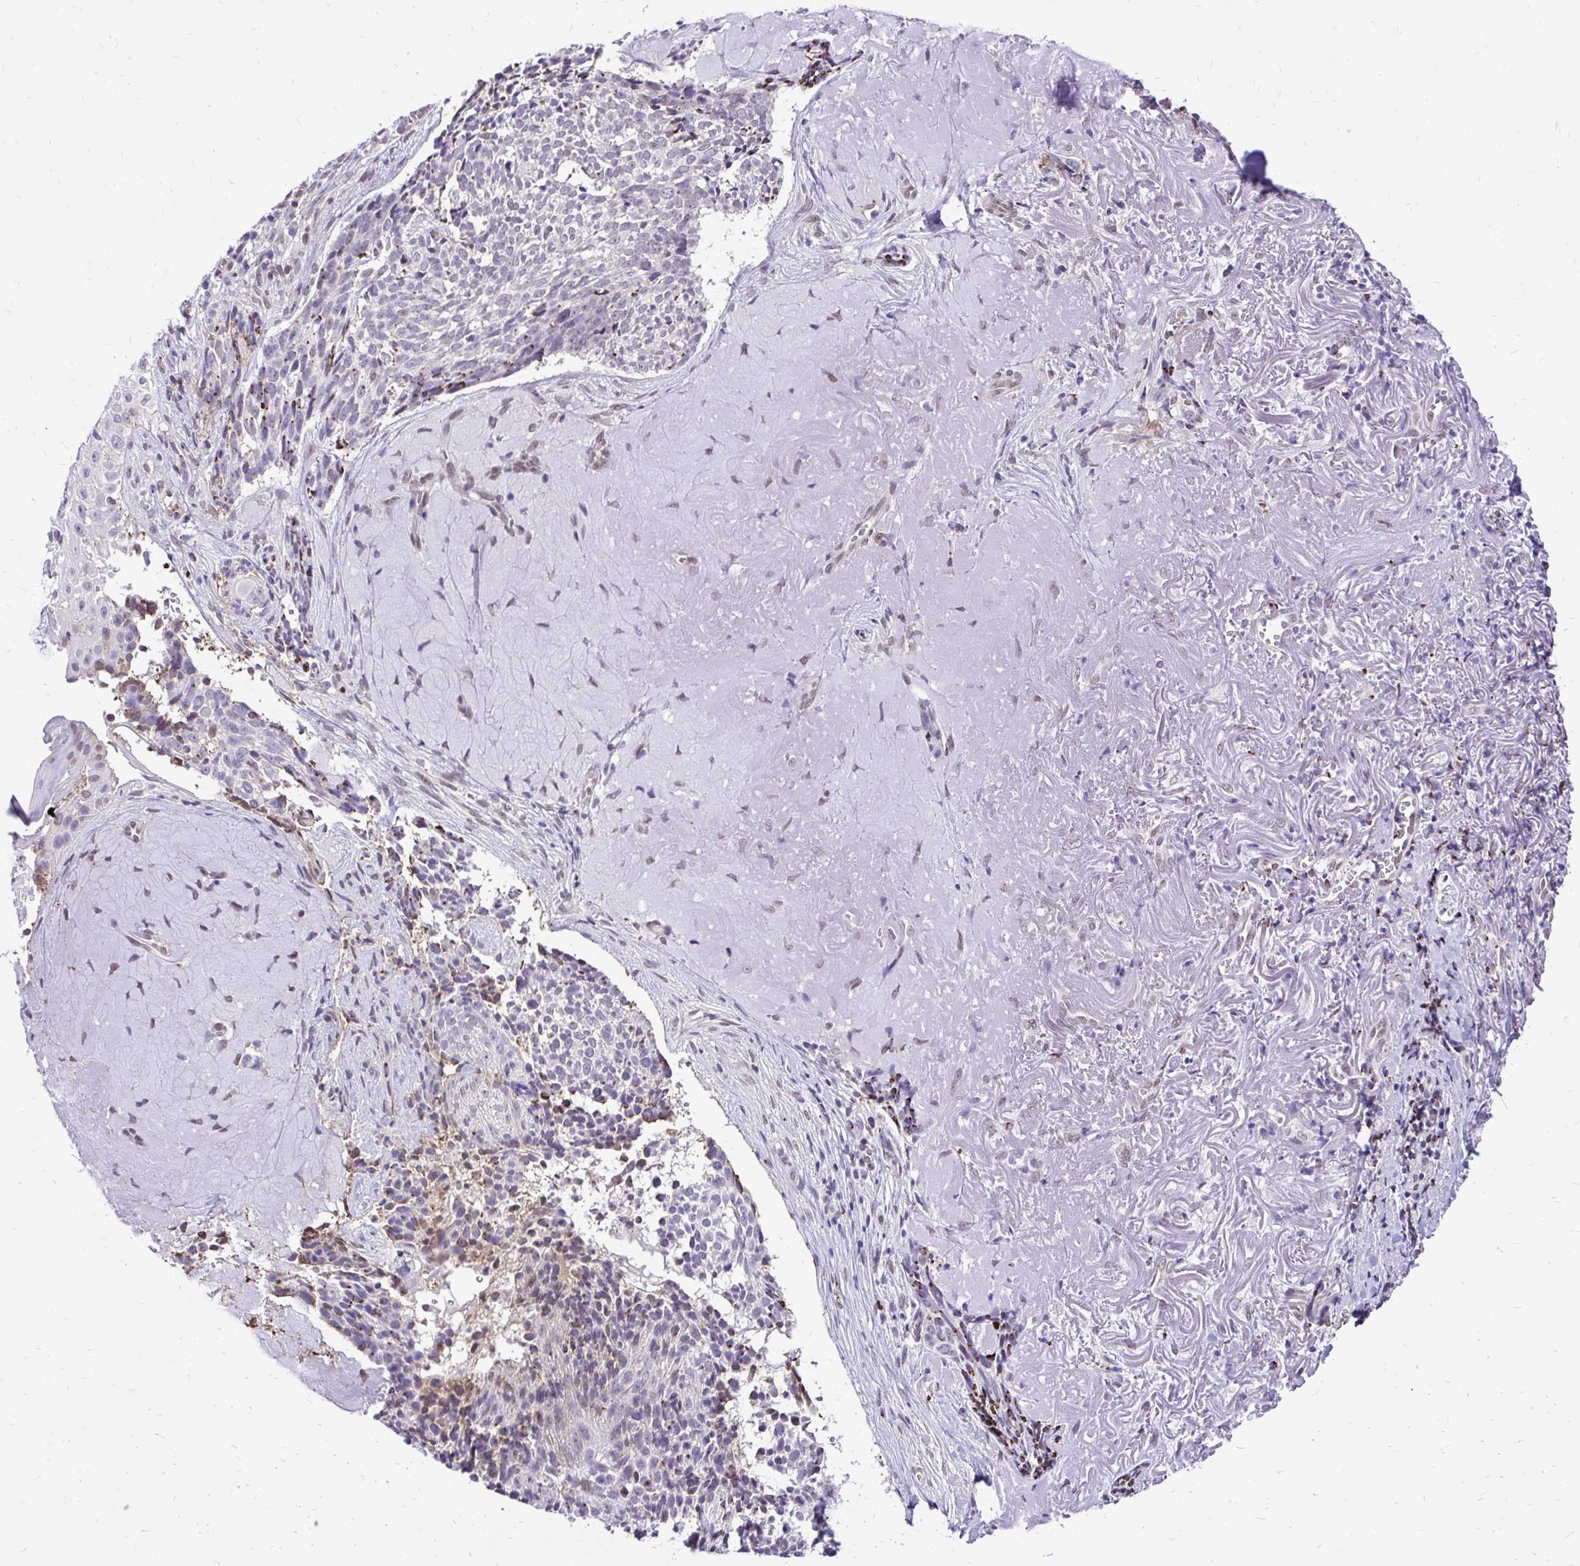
{"staining": {"intensity": "moderate", "quantity": "<25%", "location": "nuclear"}, "tissue": "skin cancer", "cell_type": "Tumor cells", "image_type": "cancer", "snomed": [{"axis": "morphology", "description": "Basal cell carcinoma"}, {"axis": "topography", "description": "Skin"}, {"axis": "topography", "description": "Skin of face"}], "caption": "This is an image of immunohistochemistry (IHC) staining of skin cancer (basal cell carcinoma), which shows moderate positivity in the nuclear of tumor cells.", "gene": "BANF1", "patient": {"sex": "female", "age": 95}}